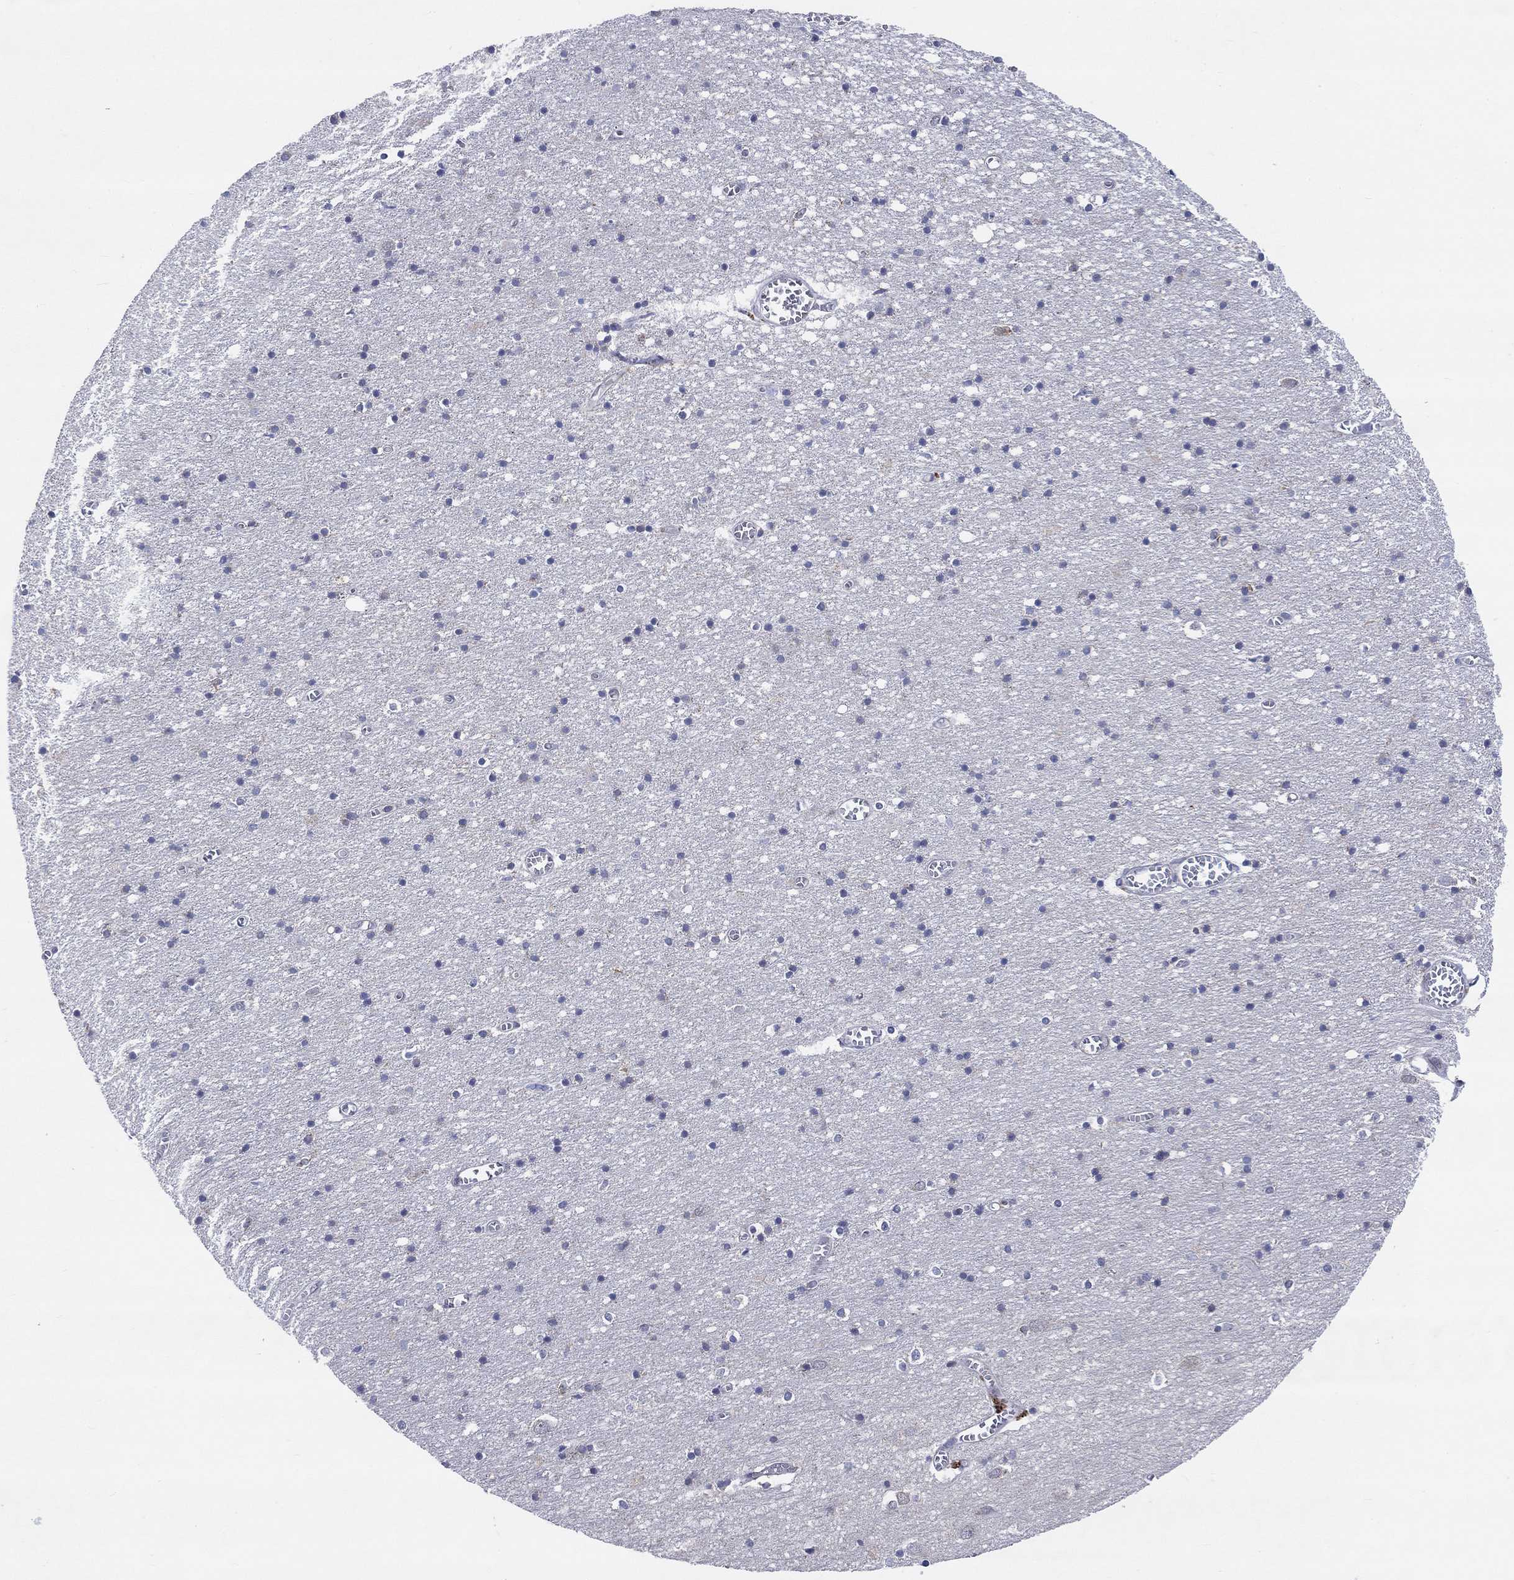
{"staining": {"intensity": "negative", "quantity": "none", "location": "none"}, "tissue": "cerebral cortex", "cell_type": "Endothelial cells", "image_type": "normal", "snomed": [{"axis": "morphology", "description": "Normal tissue, NOS"}, {"axis": "topography", "description": "Cerebral cortex"}], "caption": "DAB (3,3'-diaminobenzidine) immunohistochemical staining of normal cerebral cortex reveals no significant staining in endothelial cells. The staining is performed using DAB (3,3'-diaminobenzidine) brown chromogen with nuclei counter-stained in using hematoxylin.", "gene": "SLC35F2", "patient": {"sex": "male", "age": 70}}